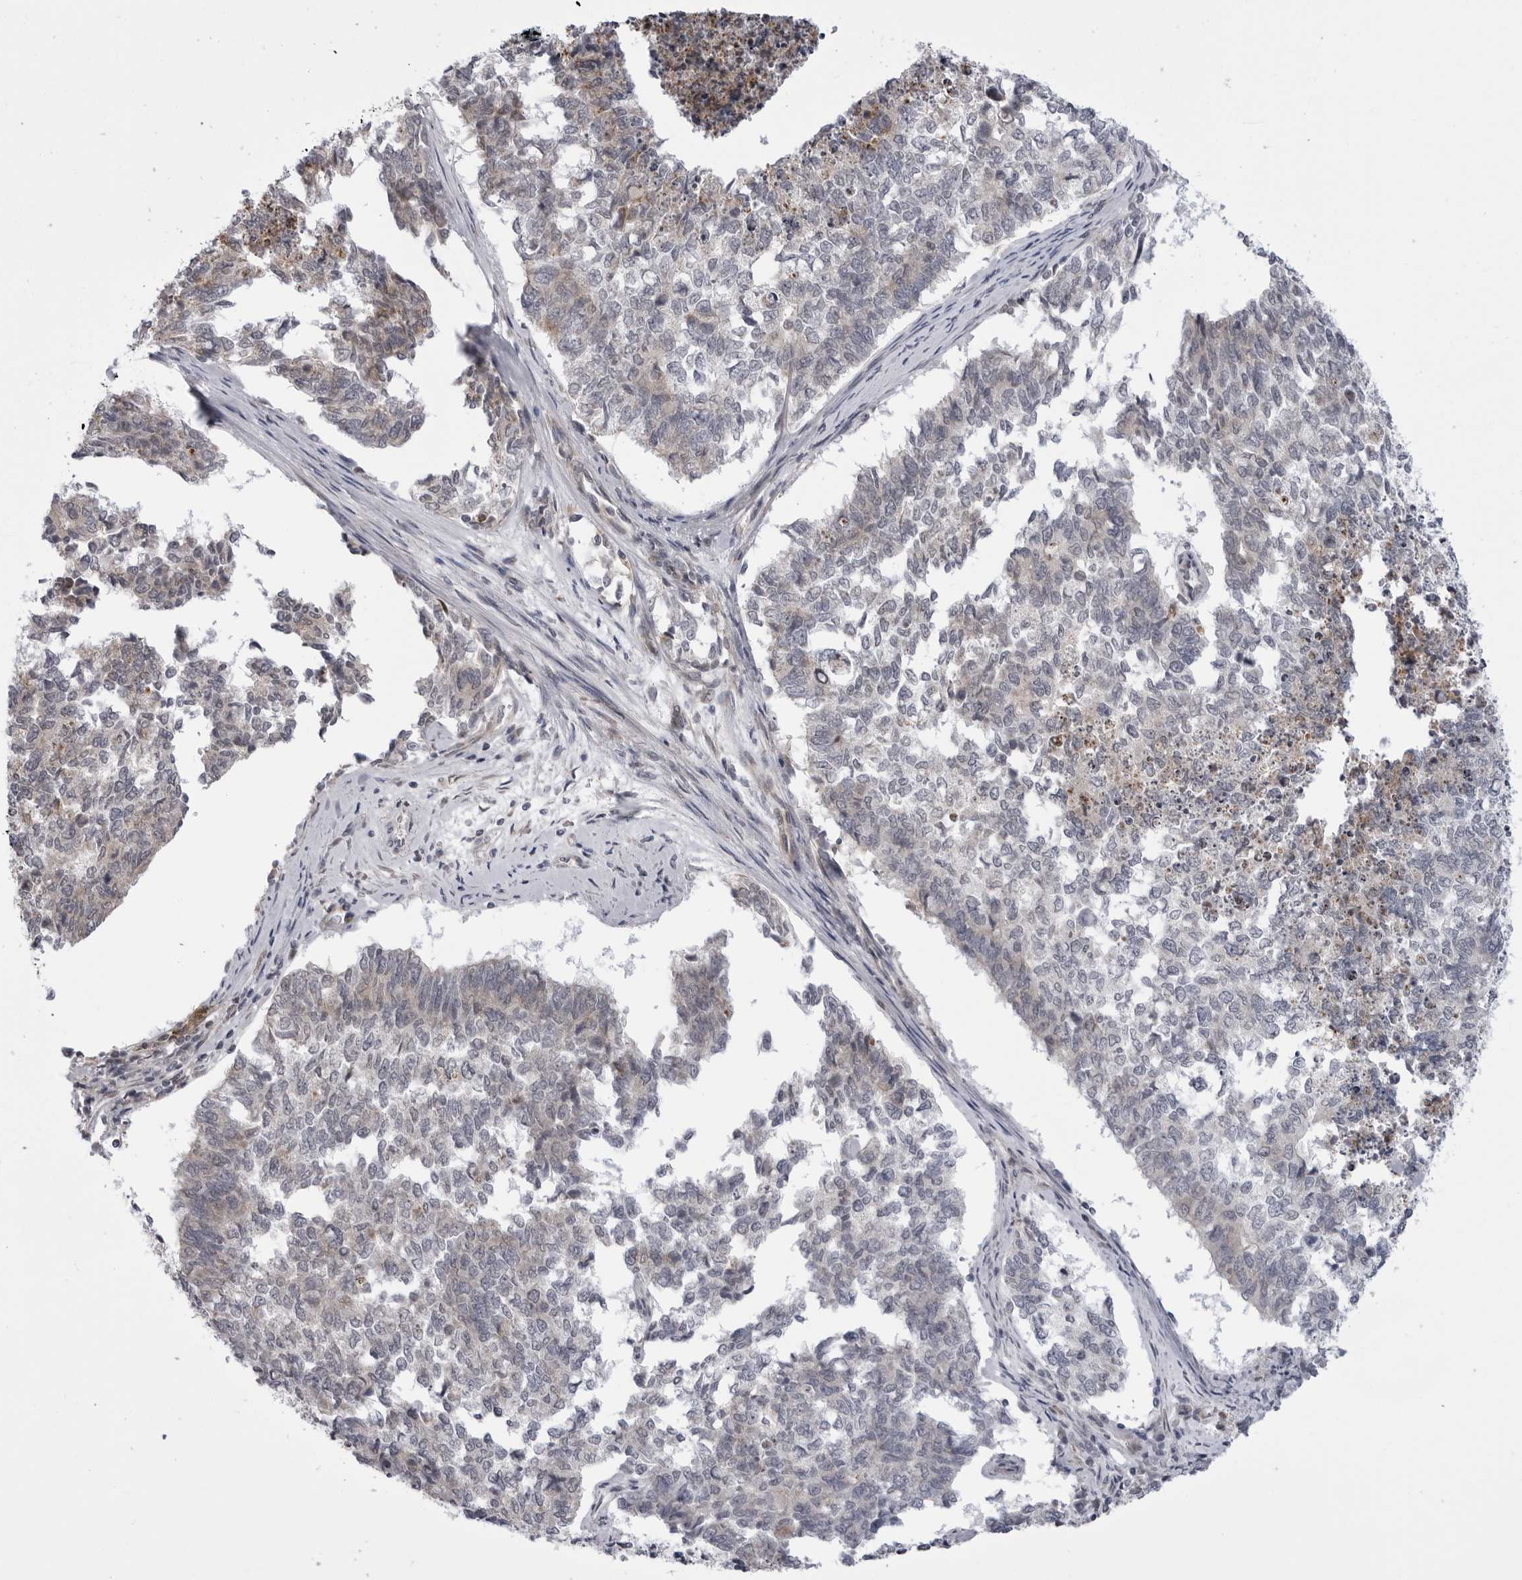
{"staining": {"intensity": "negative", "quantity": "none", "location": "none"}, "tissue": "cervical cancer", "cell_type": "Tumor cells", "image_type": "cancer", "snomed": [{"axis": "morphology", "description": "Squamous cell carcinoma, NOS"}, {"axis": "topography", "description": "Cervix"}], "caption": "An immunohistochemistry (IHC) image of cervical cancer is shown. There is no staining in tumor cells of cervical cancer. Nuclei are stained in blue.", "gene": "CCDC18", "patient": {"sex": "female", "age": 63}}